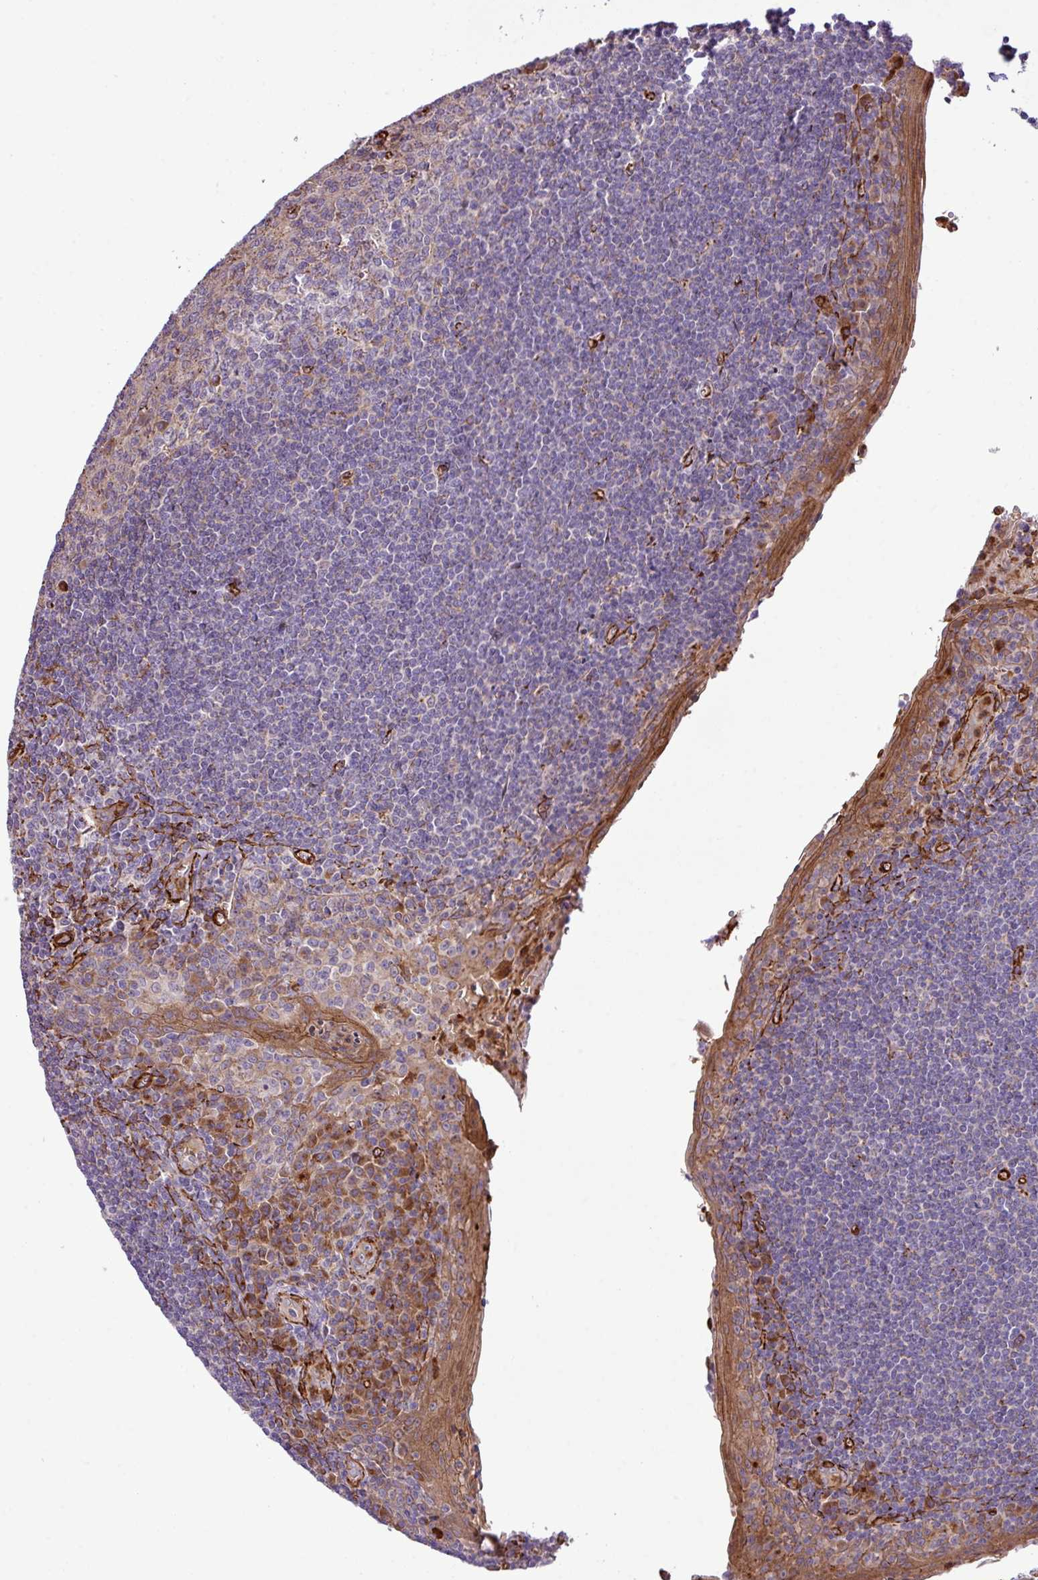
{"staining": {"intensity": "moderate", "quantity": "<25%", "location": "cytoplasmic/membranous"}, "tissue": "tonsil", "cell_type": "Germinal center cells", "image_type": "normal", "snomed": [{"axis": "morphology", "description": "Normal tissue, NOS"}, {"axis": "topography", "description": "Tonsil"}], "caption": "Germinal center cells exhibit moderate cytoplasmic/membranous staining in about <25% of cells in unremarkable tonsil.", "gene": "FAM47E", "patient": {"sex": "male", "age": 27}}